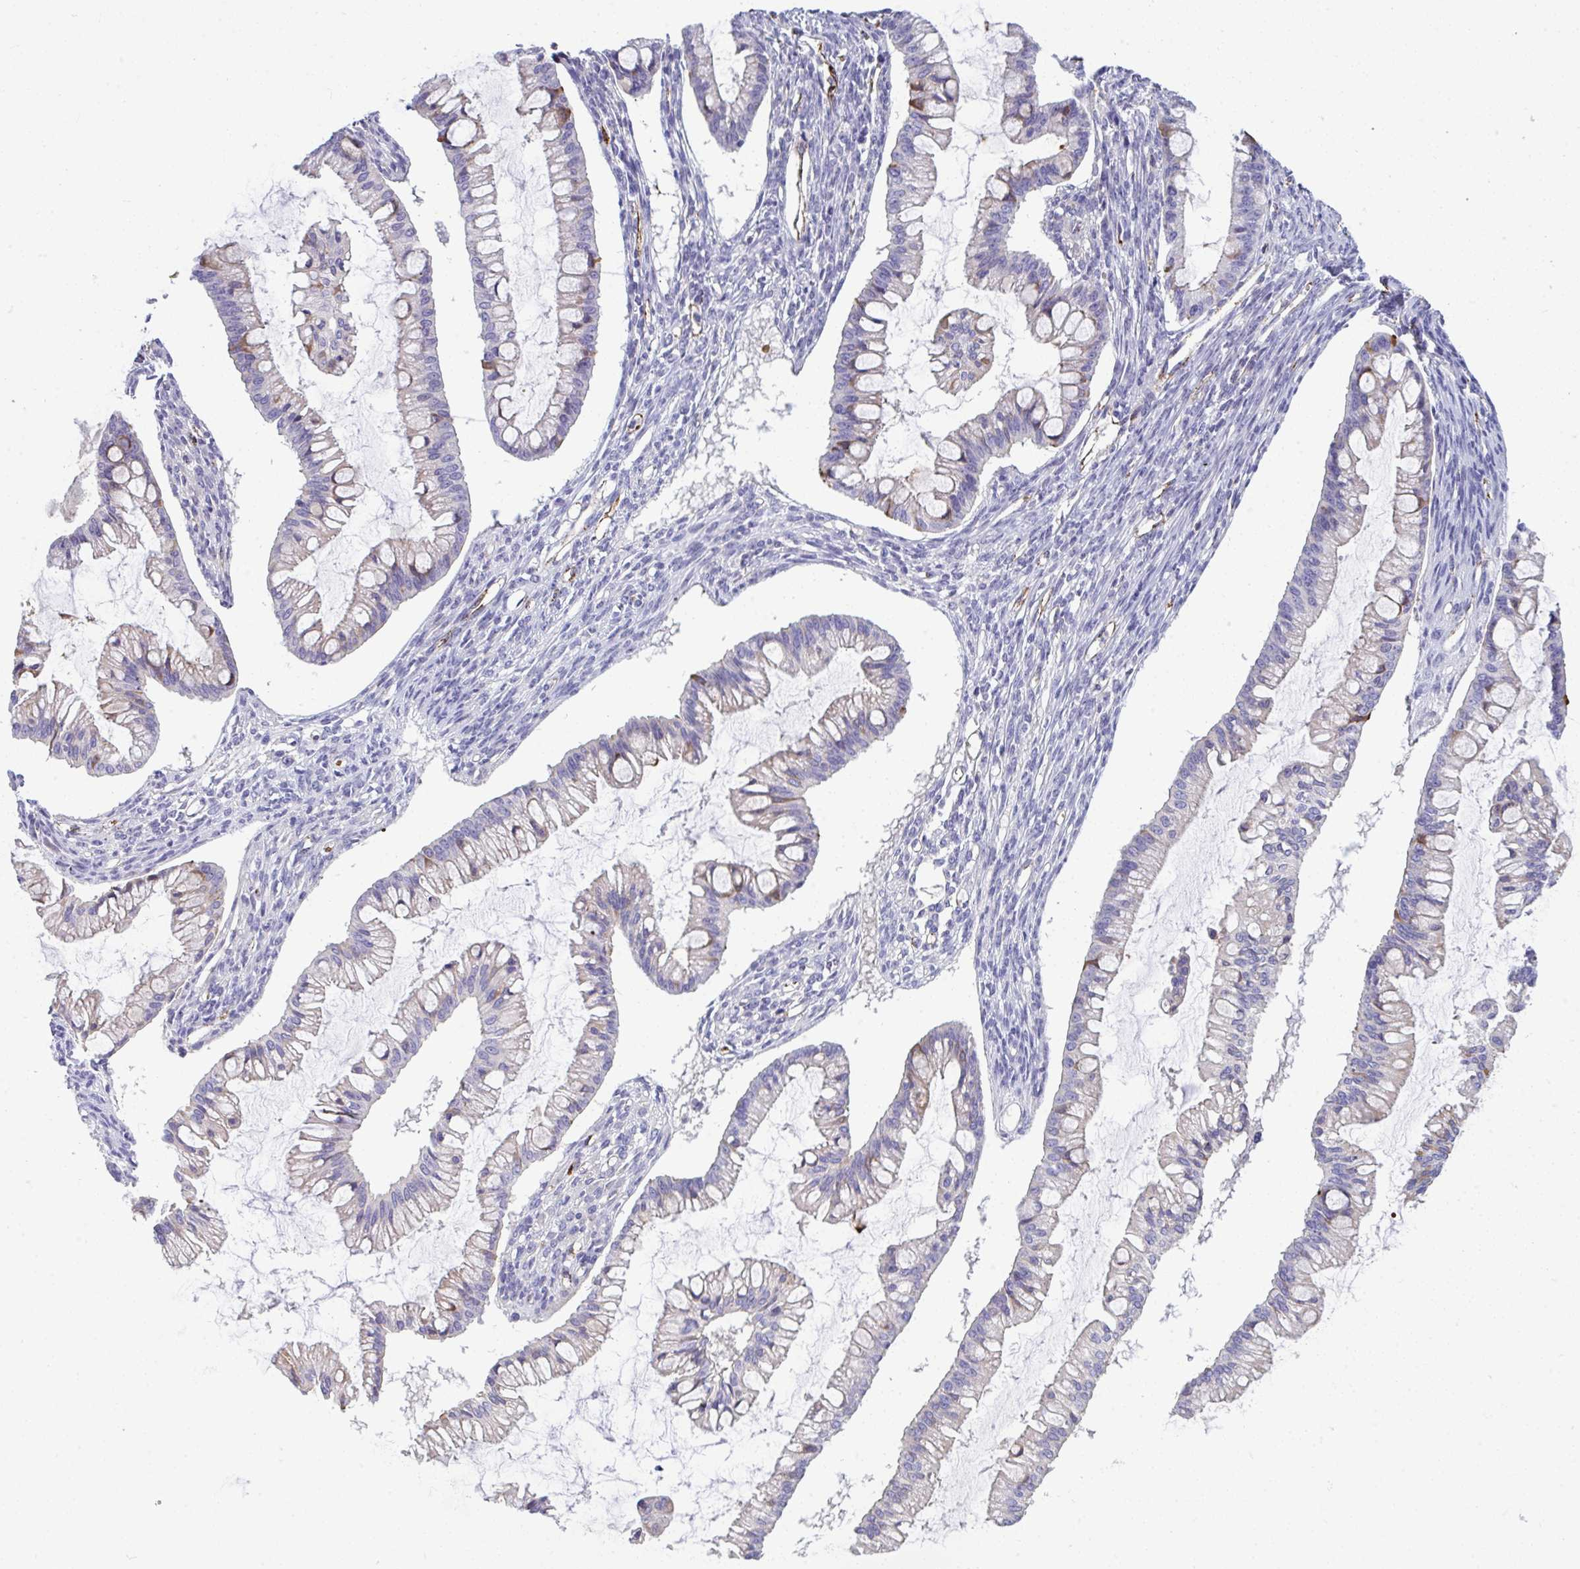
{"staining": {"intensity": "weak", "quantity": "25%-75%", "location": "cytoplasmic/membranous"}, "tissue": "ovarian cancer", "cell_type": "Tumor cells", "image_type": "cancer", "snomed": [{"axis": "morphology", "description": "Cystadenocarcinoma, mucinous, NOS"}, {"axis": "topography", "description": "Ovary"}], "caption": "High-magnification brightfield microscopy of ovarian mucinous cystadenocarcinoma stained with DAB (brown) and counterstained with hematoxylin (blue). tumor cells exhibit weak cytoplasmic/membranous expression is seen in about25%-75% of cells.", "gene": "TOR1AIP2", "patient": {"sex": "female", "age": 73}}